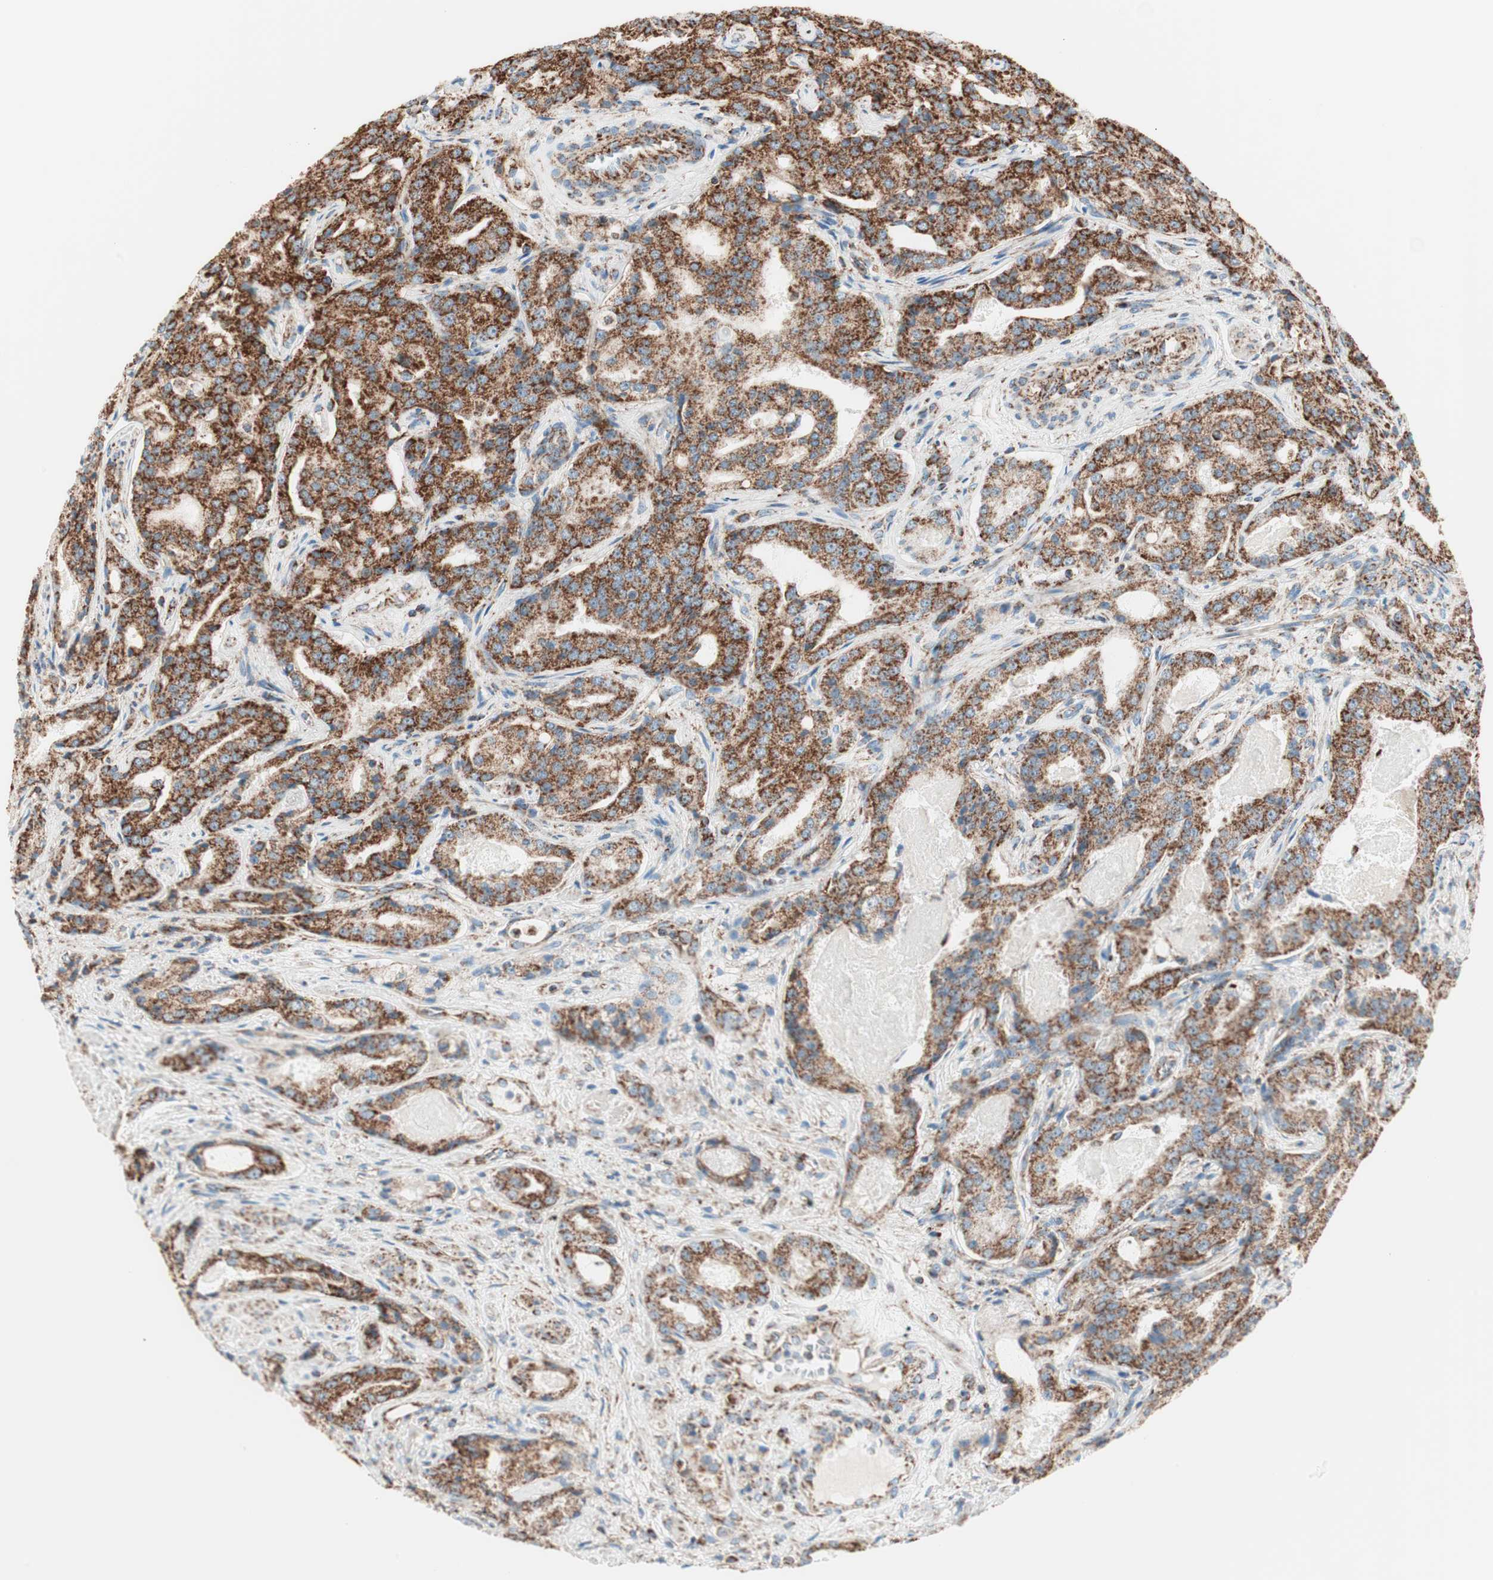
{"staining": {"intensity": "strong", "quantity": ">75%", "location": "cytoplasmic/membranous"}, "tissue": "prostate cancer", "cell_type": "Tumor cells", "image_type": "cancer", "snomed": [{"axis": "morphology", "description": "Adenocarcinoma, High grade"}, {"axis": "topography", "description": "Prostate"}], "caption": "This histopathology image displays IHC staining of human prostate cancer (high-grade adenocarcinoma), with high strong cytoplasmic/membranous staining in approximately >75% of tumor cells.", "gene": "TOMM22", "patient": {"sex": "male", "age": 72}}